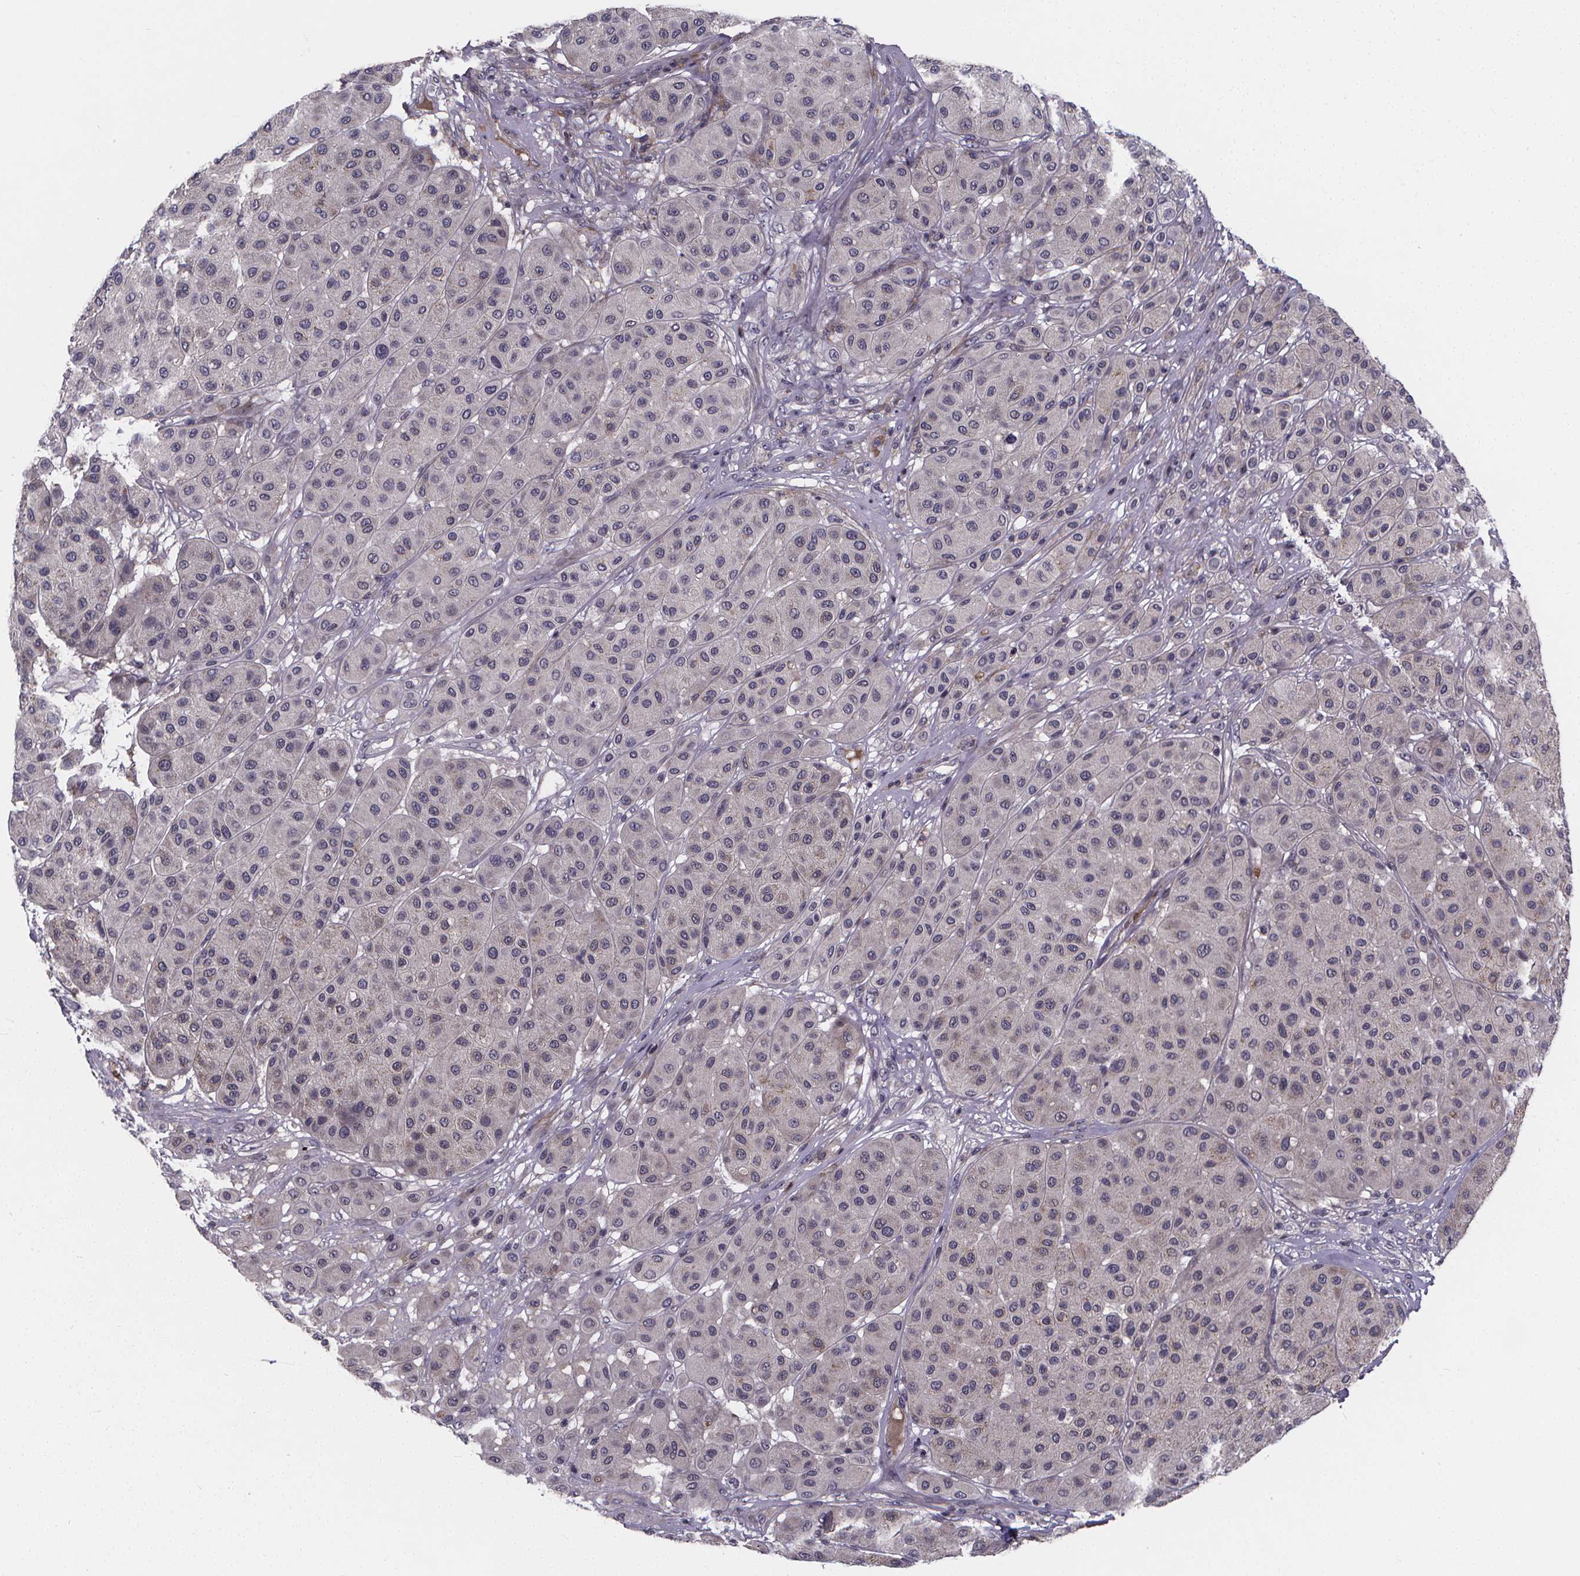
{"staining": {"intensity": "negative", "quantity": "none", "location": "none"}, "tissue": "melanoma", "cell_type": "Tumor cells", "image_type": "cancer", "snomed": [{"axis": "morphology", "description": "Malignant melanoma, Metastatic site"}, {"axis": "topography", "description": "Smooth muscle"}], "caption": "This is an immunohistochemistry histopathology image of human melanoma. There is no staining in tumor cells.", "gene": "FBXW2", "patient": {"sex": "male", "age": 41}}